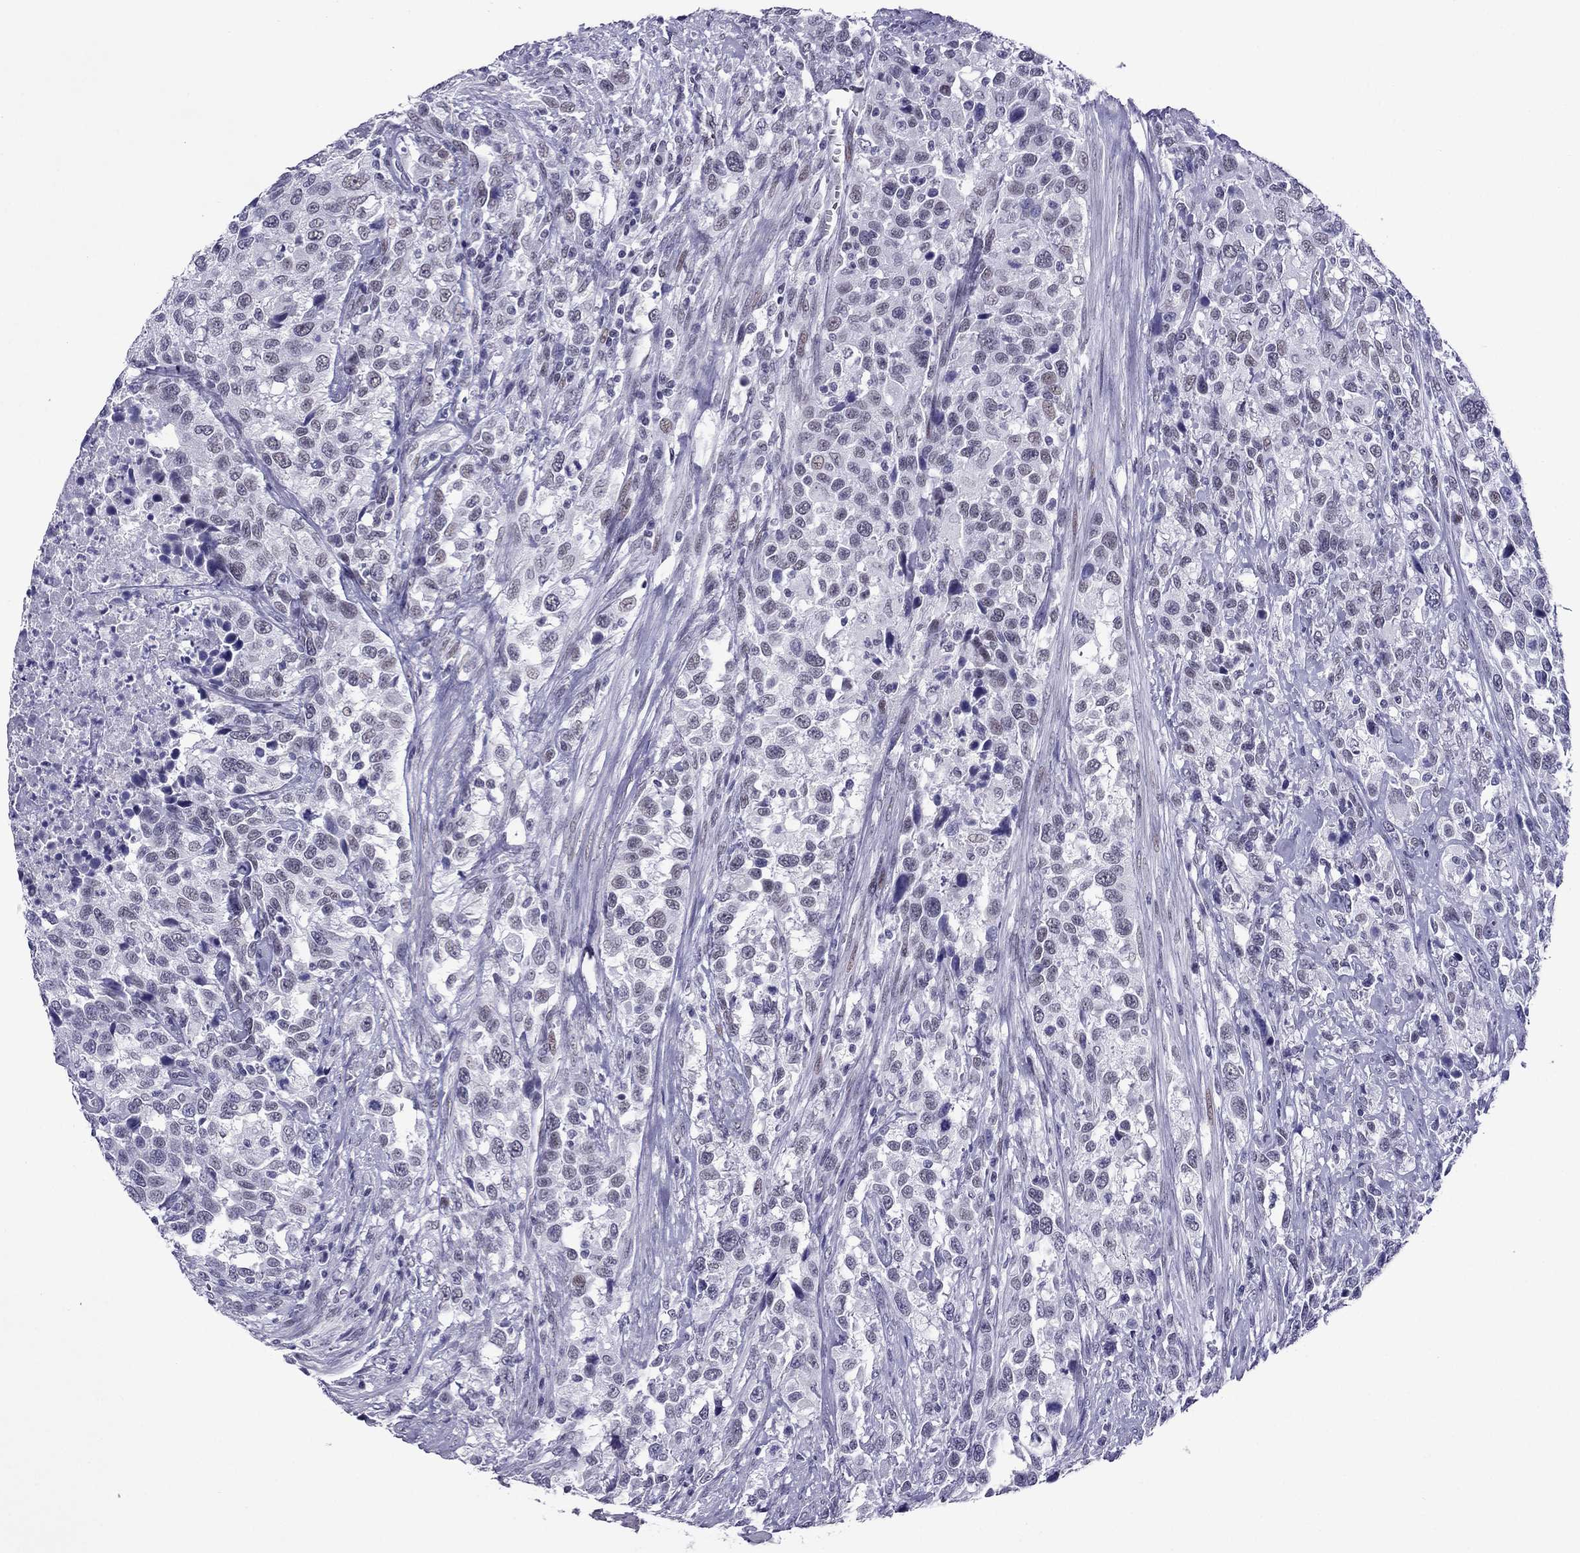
{"staining": {"intensity": "negative", "quantity": "none", "location": "none"}, "tissue": "urothelial cancer", "cell_type": "Tumor cells", "image_type": "cancer", "snomed": [{"axis": "morphology", "description": "Urothelial carcinoma, NOS"}, {"axis": "morphology", "description": "Urothelial carcinoma, High grade"}, {"axis": "topography", "description": "Urinary bladder"}], "caption": "Immunohistochemical staining of human urothelial cancer demonstrates no significant expression in tumor cells.", "gene": "MYLK3", "patient": {"sex": "female", "age": 64}}